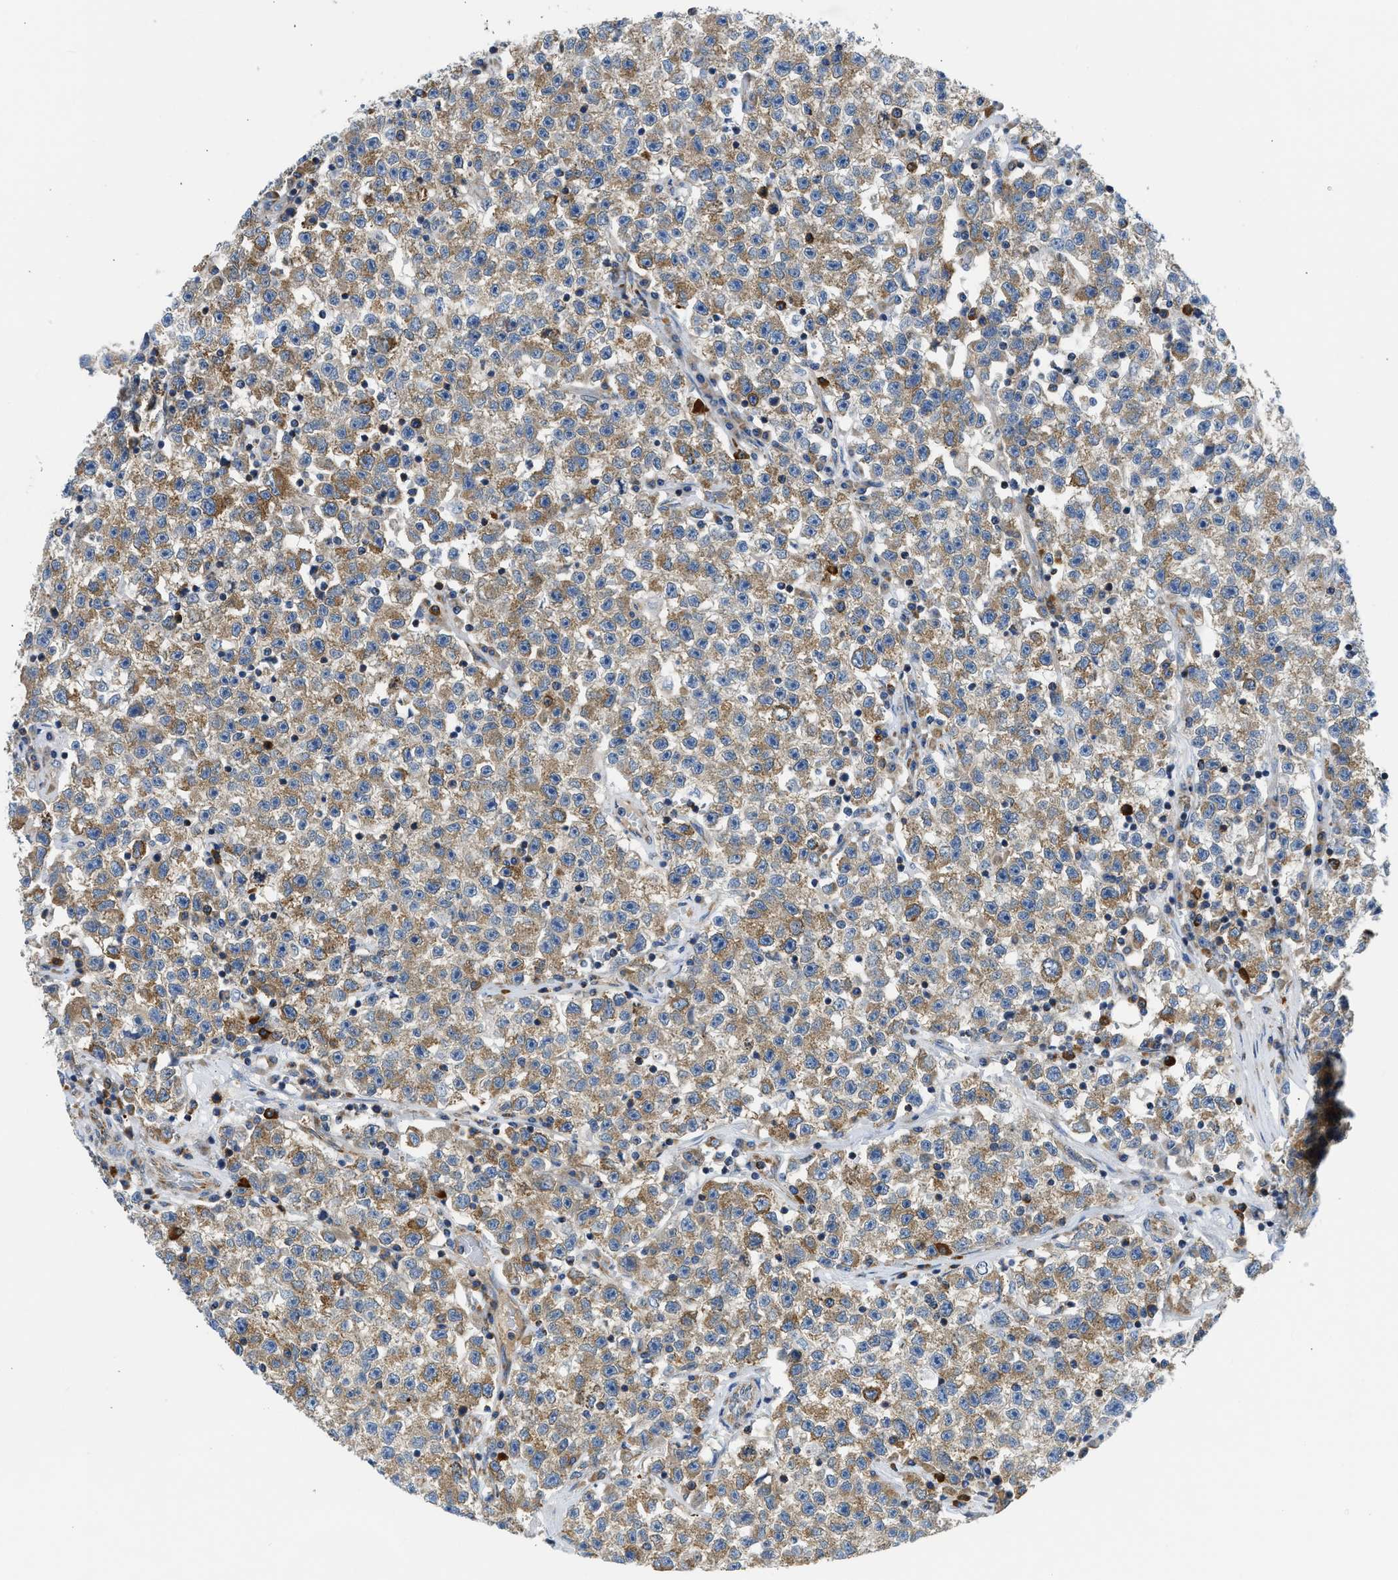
{"staining": {"intensity": "moderate", "quantity": ">75%", "location": "cytoplasmic/membranous"}, "tissue": "testis cancer", "cell_type": "Tumor cells", "image_type": "cancer", "snomed": [{"axis": "morphology", "description": "Seminoma, NOS"}, {"axis": "topography", "description": "Testis"}], "caption": "Brown immunohistochemical staining in human testis seminoma exhibits moderate cytoplasmic/membranous staining in approximately >75% of tumor cells.", "gene": "CAMKK2", "patient": {"sex": "male", "age": 22}}